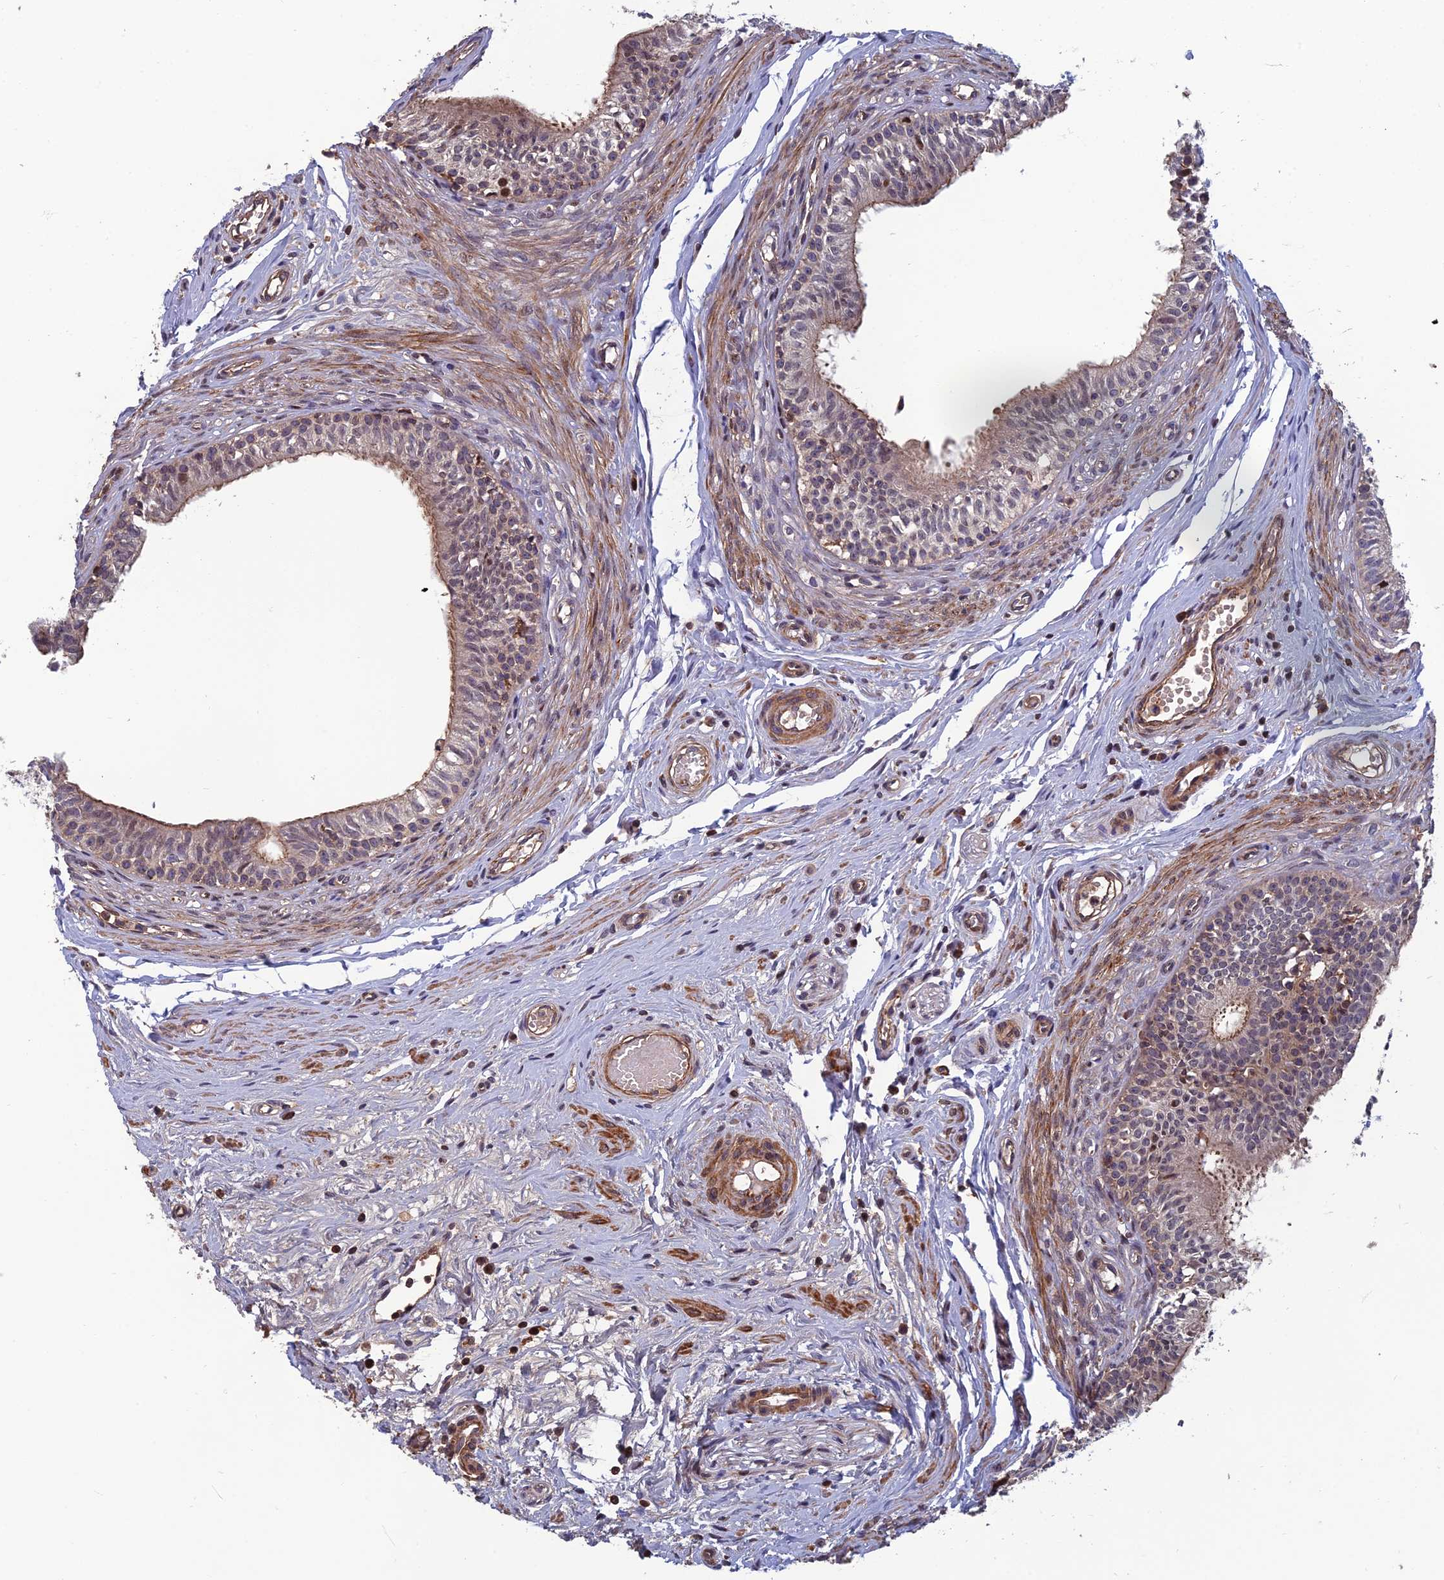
{"staining": {"intensity": "moderate", "quantity": "25%-75%", "location": "cytoplasmic/membranous,nuclear"}, "tissue": "epididymis", "cell_type": "Glandular cells", "image_type": "normal", "snomed": [{"axis": "morphology", "description": "Normal tissue, NOS"}, {"axis": "topography", "description": "Epididymis, spermatic cord, NOS"}], "caption": "High-power microscopy captured an IHC histopathology image of benign epididymis, revealing moderate cytoplasmic/membranous,nuclear staining in approximately 25%-75% of glandular cells.", "gene": "CCDC183", "patient": {"sex": "male", "age": 22}}